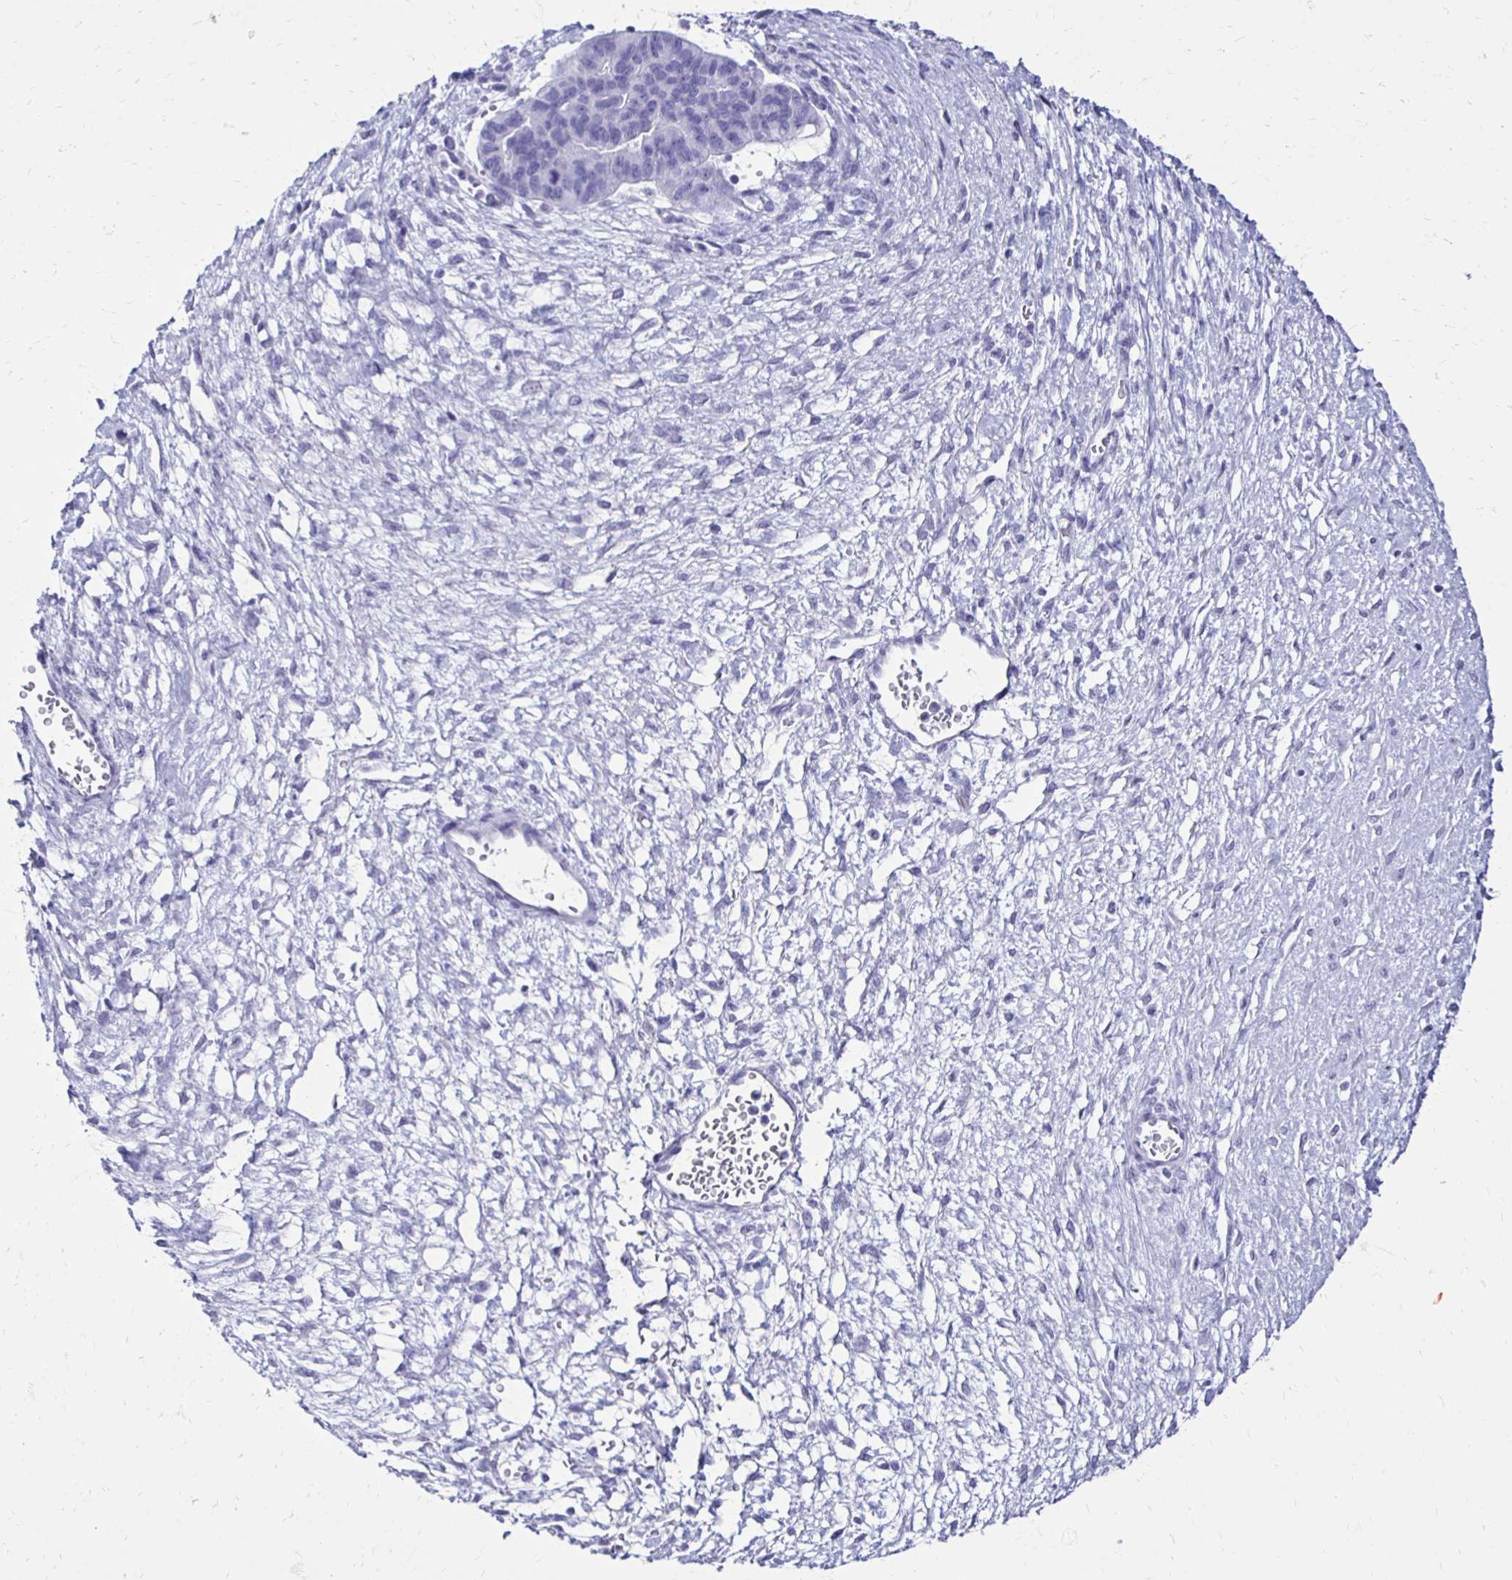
{"staining": {"intensity": "negative", "quantity": "none", "location": "none"}, "tissue": "ovarian cancer", "cell_type": "Tumor cells", "image_type": "cancer", "snomed": [{"axis": "morphology", "description": "Cystadenocarcinoma, serous, NOS"}, {"axis": "topography", "description": "Ovary"}], "caption": "Tumor cells show no significant protein positivity in ovarian serous cystadenocarcinoma.", "gene": "CST5", "patient": {"sex": "female", "age": 64}}